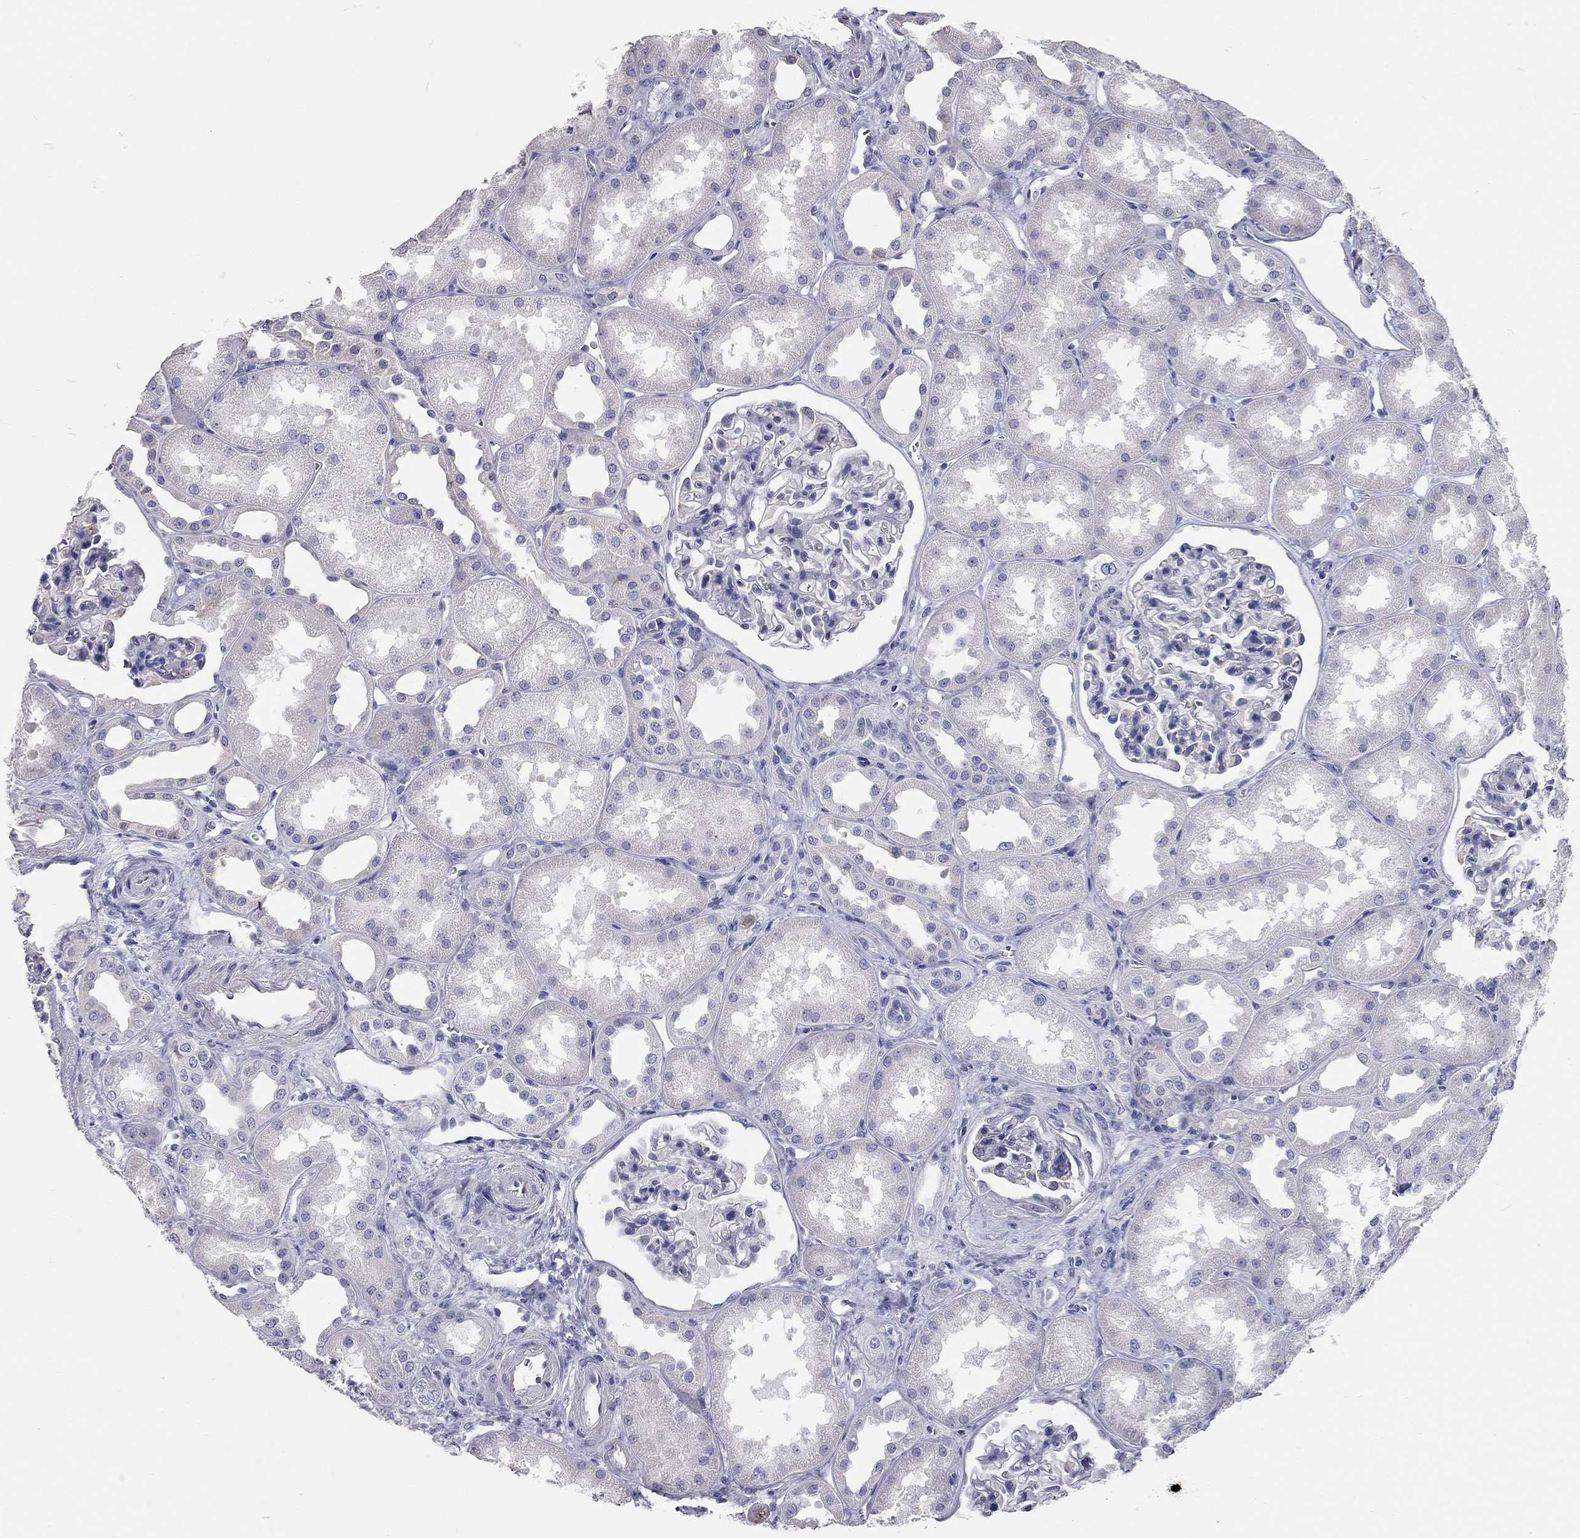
{"staining": {"intensity": "negative", "quantity": "none", "location": "none"}, "tissue": "kidney", "cell_type": "Cells in glomeruli", "image_type": "normal", "snomed": [{"axis": "morphology", "description": "Normal tissue, NOS"}, {"axis": "topography", "description": "Kidney"}], "caption": "An immunohistochemistry micrograph of benign kidney is shown. There is no staining in cells in glomeruli of kidney. (DAB immunohistochemistry with hematoxylin counter stain).", "gene": "XAGE2", "patient": {"sex": "male", "age": 61}}